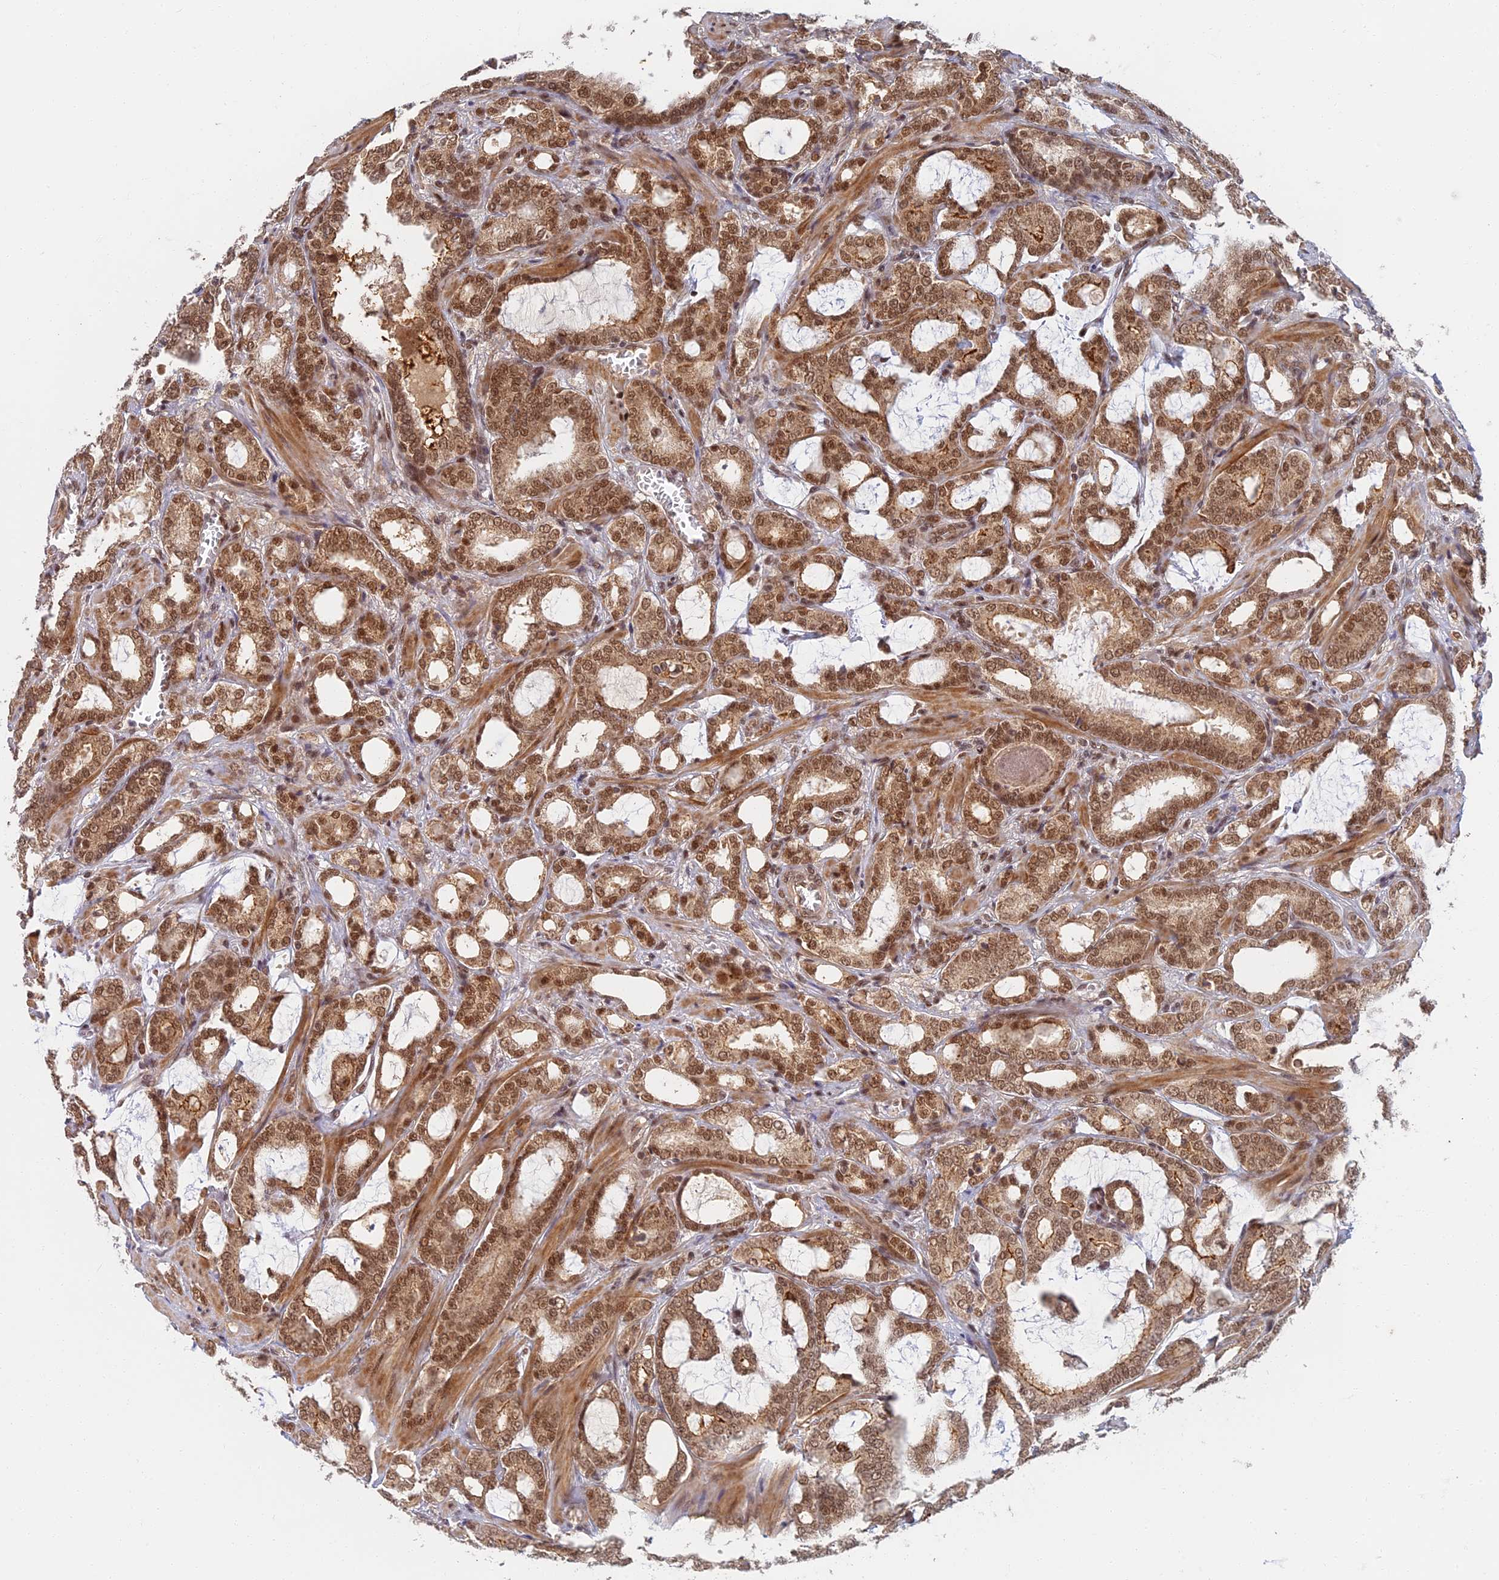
{"staining": {"intensity": "moderate", "quantity": ">75%", "location": "cytoplasmic/membranous,nuclear"}, "tissue": "prostate cancer", "cell_type": "Tumor cells", "image_type": "cancer", "snomed": [{"axis": "morphology", "description": "Adenocarcinoma, High grade"}, {"axis": "topography", "description": "Prostate and seminal vesicle, NOS"}], "caption": "Immunohistochemical staining of prostate high-grade adenocarcinoma demonstrates moderate cytoplasmic/membranous and nuclear protein expression in about >75% of tumor cells.", "gene": "TCEA2", "patient": {"sex": "male", "age": 67}}